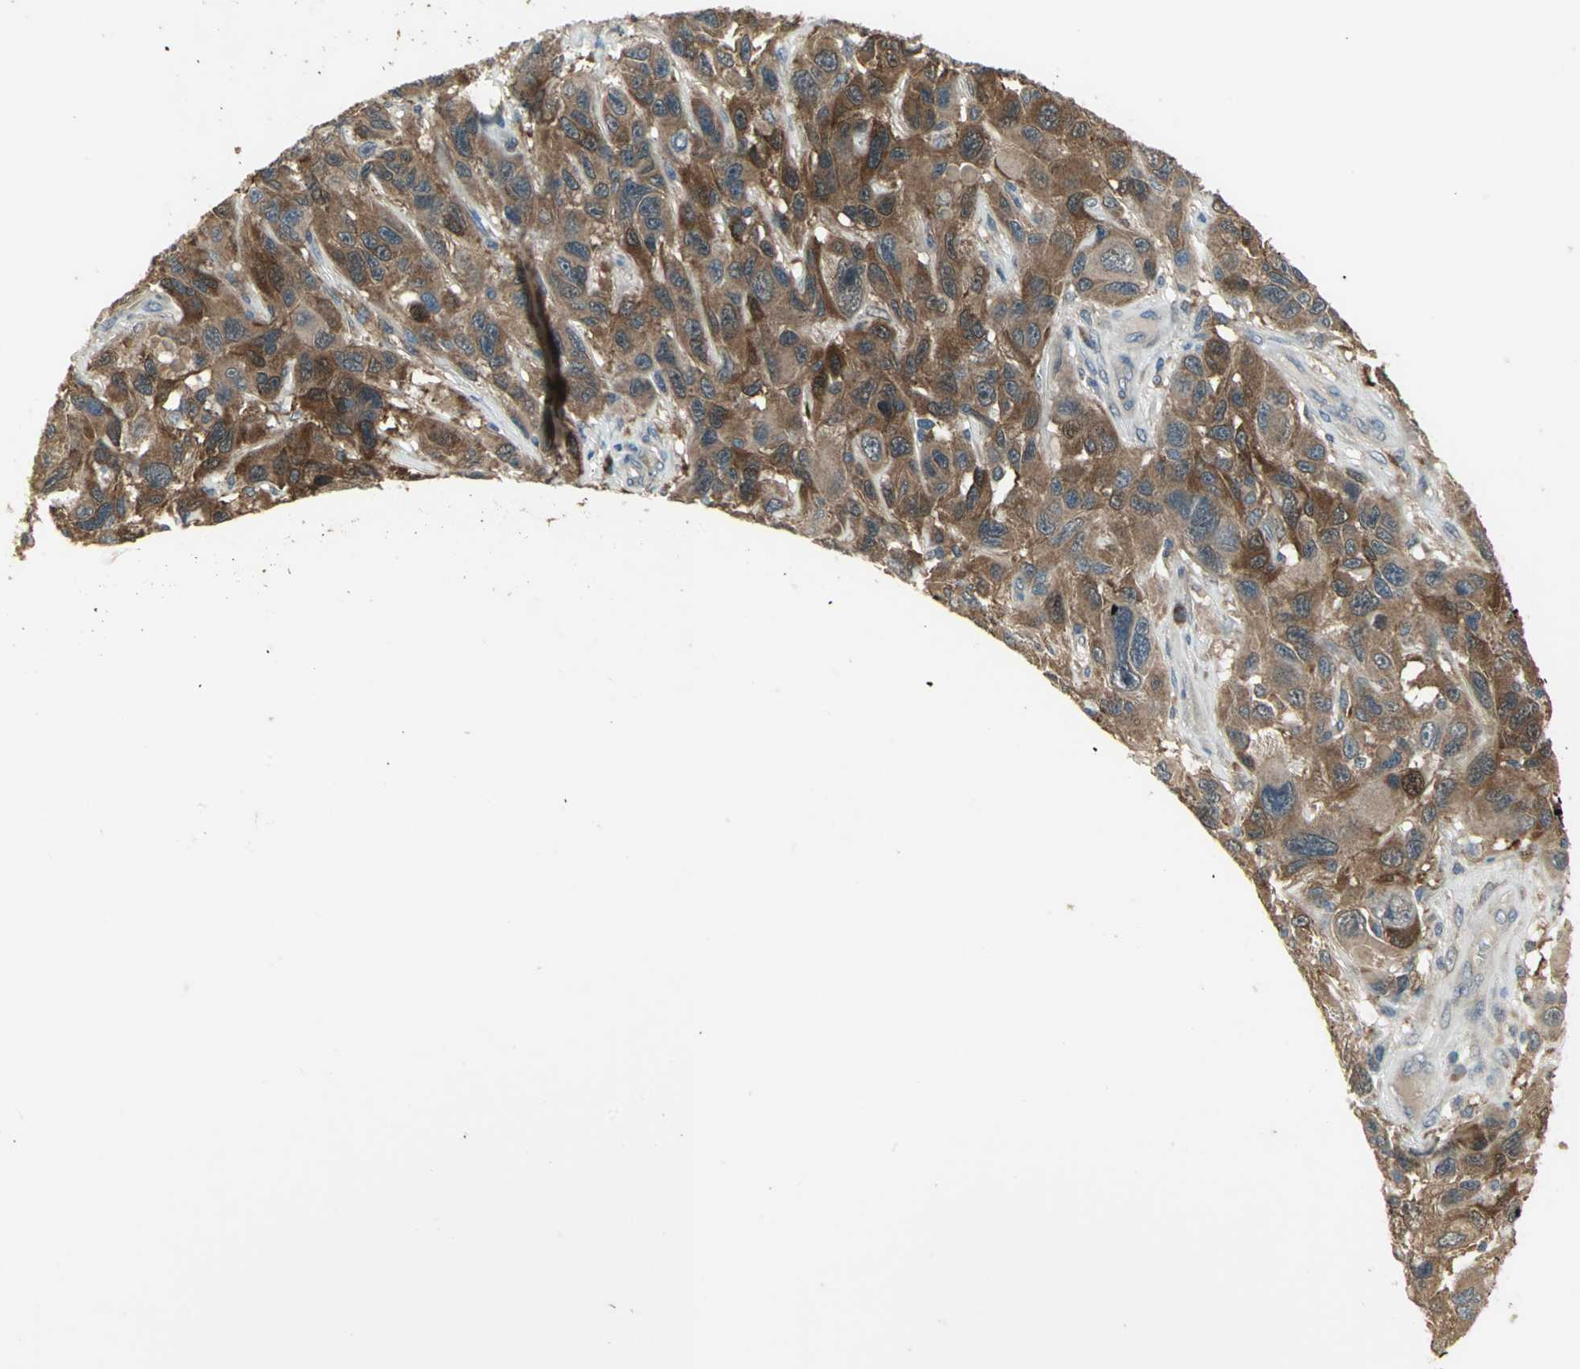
{"staining": {"intensity": "strong", "quantity": ">75%", "location": "cytoplasmic/membranous"}, "tissue": "melanoma", "cell_type": "Tumor cells", "image_type": "cancer", "snomed": [{"axis": "morphology", "description": "Malignant melanoma, NOS"}, {"axis": "topography", "description": "Skin"}], "caption": "A high-resolution micrograph shows IHC staining of malignant melanoma, which displays strong cytoplasmic/membranous staining in about >75% of tumor cells. (brown staining indicates protein expression, while blue staining denotes nuclei).", "gene": "AMT", "patient": {"sex": "male", "age": 53}}